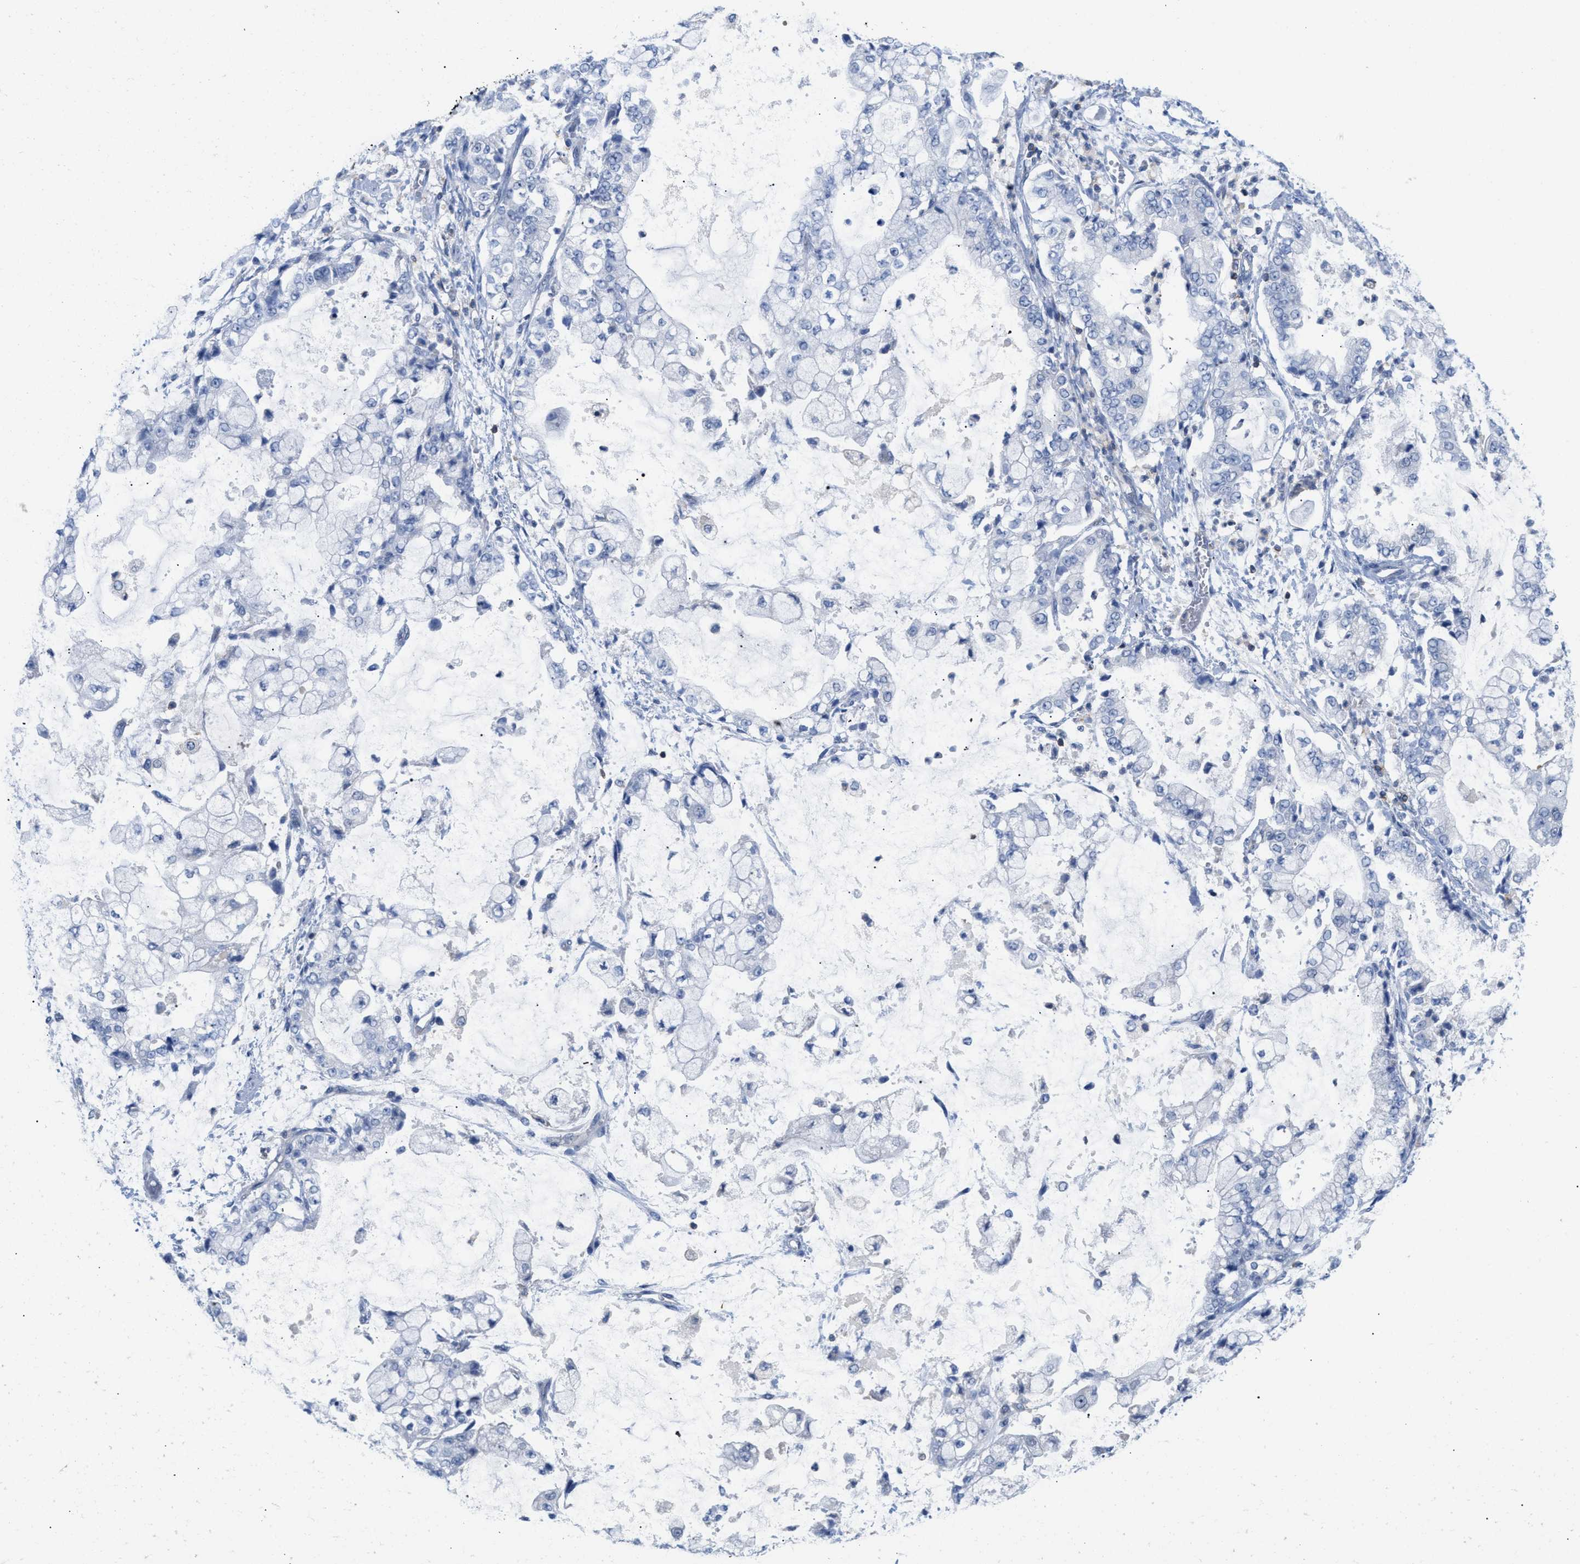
{"staining": {"intensity": "negative", "quantity": "none", "location": "none"}, "tissue": "stomach cancer", "cell_type": "Tumor cells", "image_type": "cancer", "snomed": [{"axis": "morphology", "description": "Adenocarcinoma, NOS"}, {"axis": "topography", "description": "Stomach"}], "caption": "An immunohistochemistry micrograph of adenocarcinoma (stomach) is shown. There is no staining in tumor cells of adenocarcinoma (stomach). (DAB (3,3'-diaminobenzidine) IHC visualized using brightfield microscopy, high magnification).", "gene": "IL16", "patient": {"sex": "male", "age": 76}}